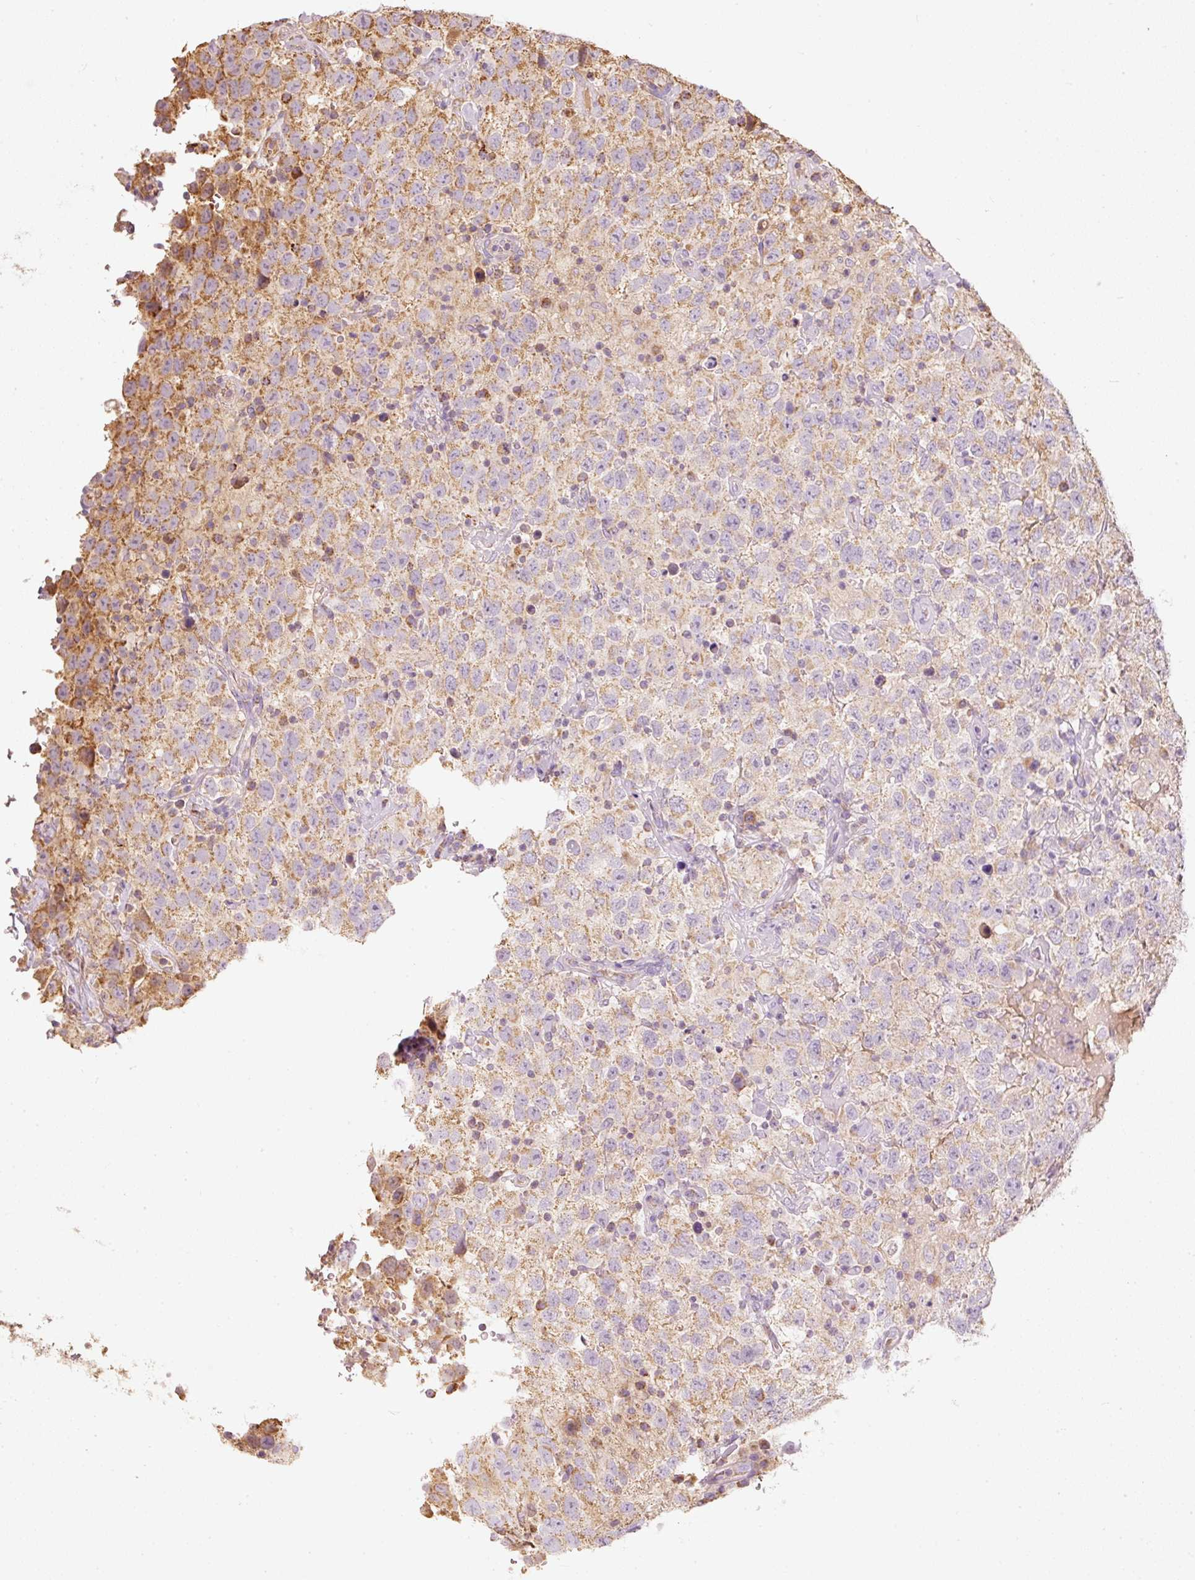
{"staining": {"intensity": "moderate", "quantity": "25%-75%", "location": "cytoplasmic/membranous"}, "tissue": "testis cancer", "cell_type": "Tumor cells", "image_type": "cancer", "snomed": [{"axis": "morphology", "description": "Seminoma, NOS"}, {"axis": "topography", "description": "Testis"}], "caption": "Immunohistochemistry (IHC) (DAB) staining of testis cancer displays moderate cytoplasmic/membranous protein positivity in about 25%-75% of tumor cells.", "gene": "PSENEN", "patient": {"sex": "male", "age": 41}}